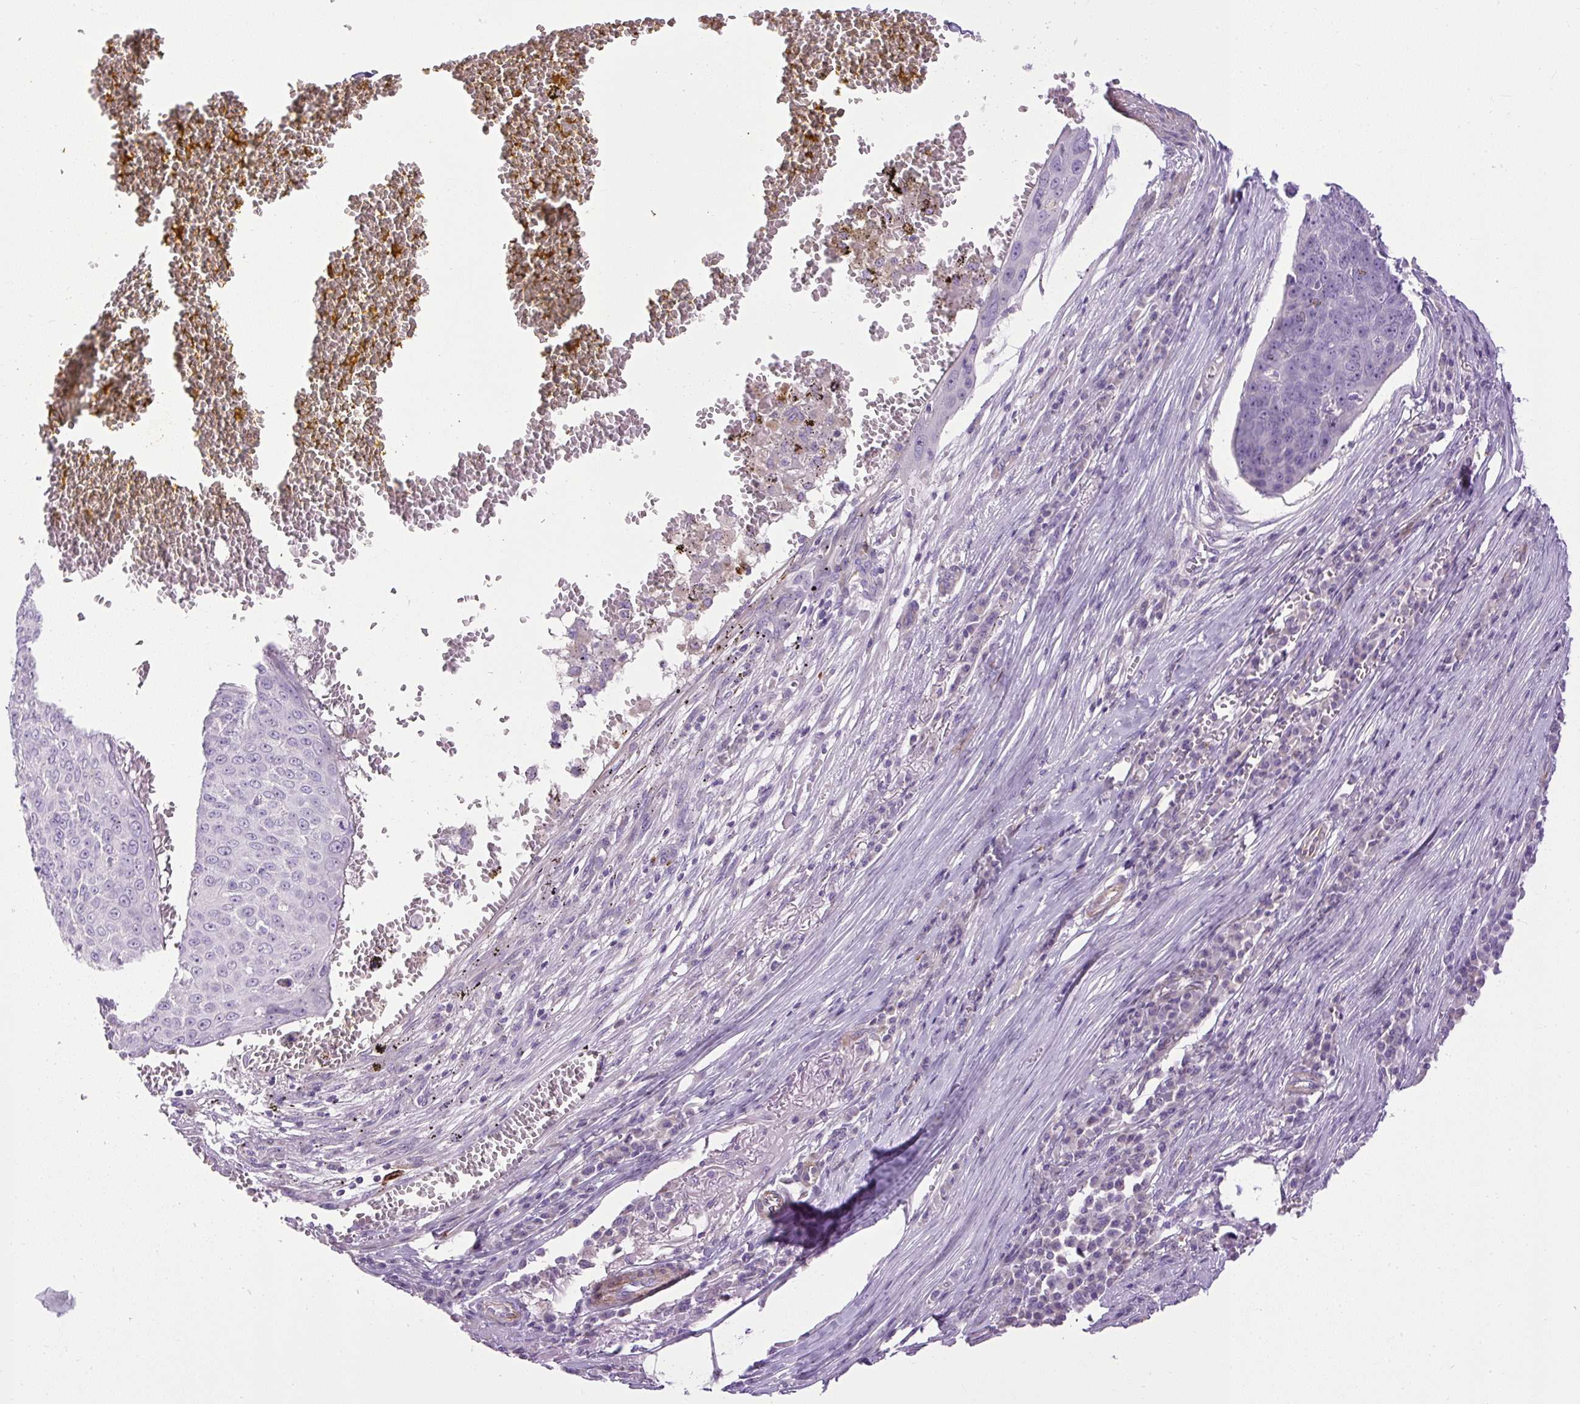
{"staining": {"intensity": "negative", "quantity": "none", "location": "none"}, "tissue": "skin cancer", "cell_type": "Tumor cells", "image_type": "cancer", "snomed": [{"axis": "morphology", "description": "Squamous cell carcinoma, NOS"}, {"axis": "topography", "description": "Skin"}], "caption": "High power microscopy image of an immunohistochemistry (IHC) histopathology image of squamous cell carcinoma (skin), revealing no significant positivity in tumor cells.", "gene": "VWA7", "patient": {"sex": "male", "age": 71}}